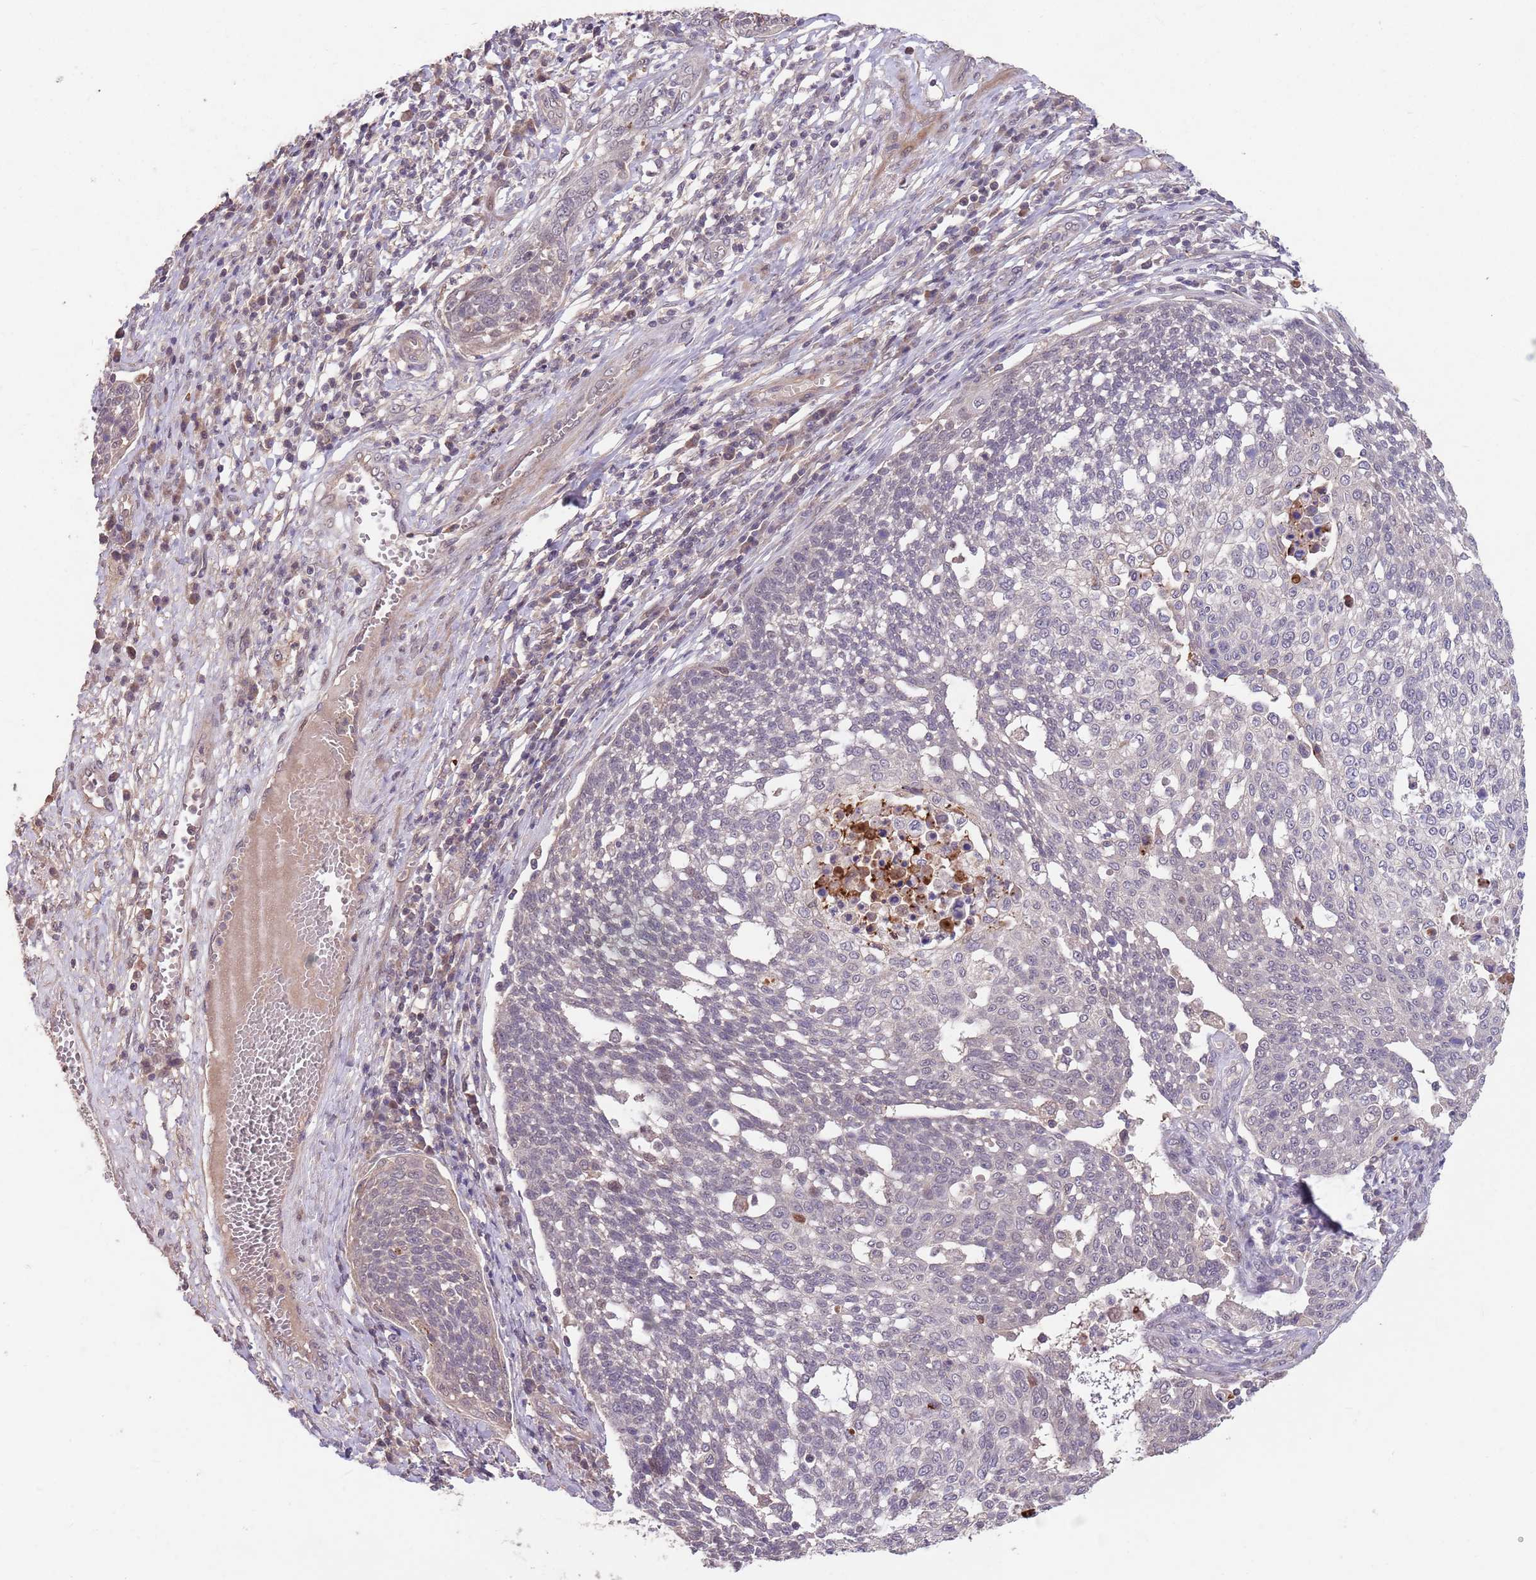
{"staining": {"intensity": "weak", "quantity": "<25%", "location": "cytoplasmic/membranous"}, "tissue": "cervical cancer", "cell_type": "Tumor cells", "image_type": "cancer", "snomed": [{"axis": "morphology", "description": "Squamous cell carcinoma, NOS"}, {"axis": "topography", "description": "Cervix"}], "caption": "This is a photomicrograph of immunohistochemistry (IHC) staining of cervical squamous cell carcinoma, which shows no staining in tumor cells.", "gene": "MEI1", "patient": {"sex": "female", "age": 34}}